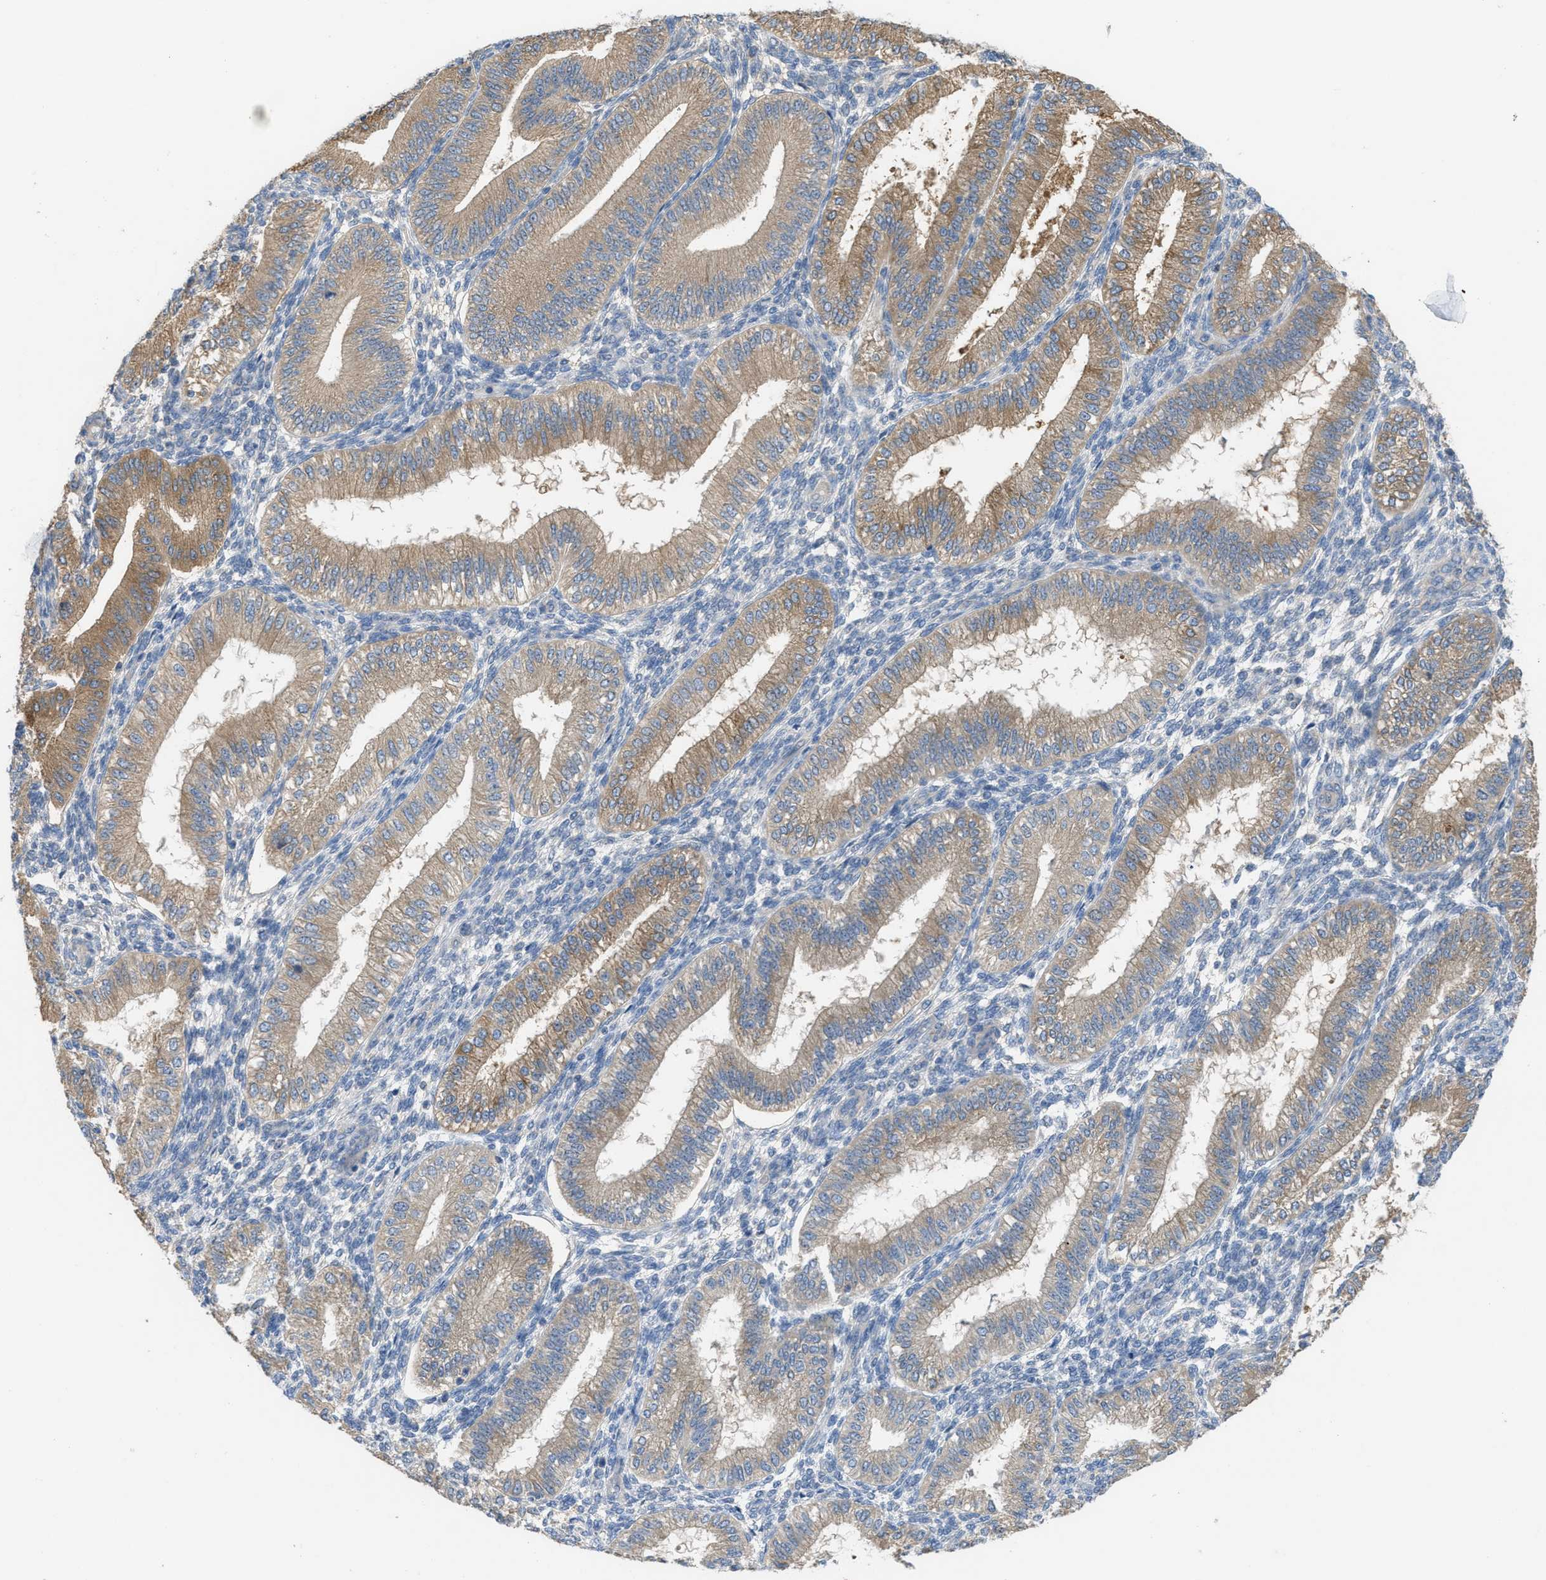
{"staining": {"intensity": "negative", "quantity": "none", "location": "none"}, "tissue": "endometrium", "cell_type": "Cells in endometrial stroma", "image_type": "normal", "snomed": [{"axis": "morphology", "description": "Normal tissue, NOS"}, {"axis": "topography", "description": "Endometrium"}], "caption": "Immunohistochemical staining of benign human endometrium reveals no significant positivity in cells in endometrial stroma. Brightfield microscopy of immunohistochemistry (IHC) stained with DAB (3,3'-diaminobenzidine) (brown) and hematoxylin (blue), captured at high magnification.", "gene": "UBA5", "patient": {"sex": "female", "age": 39}}